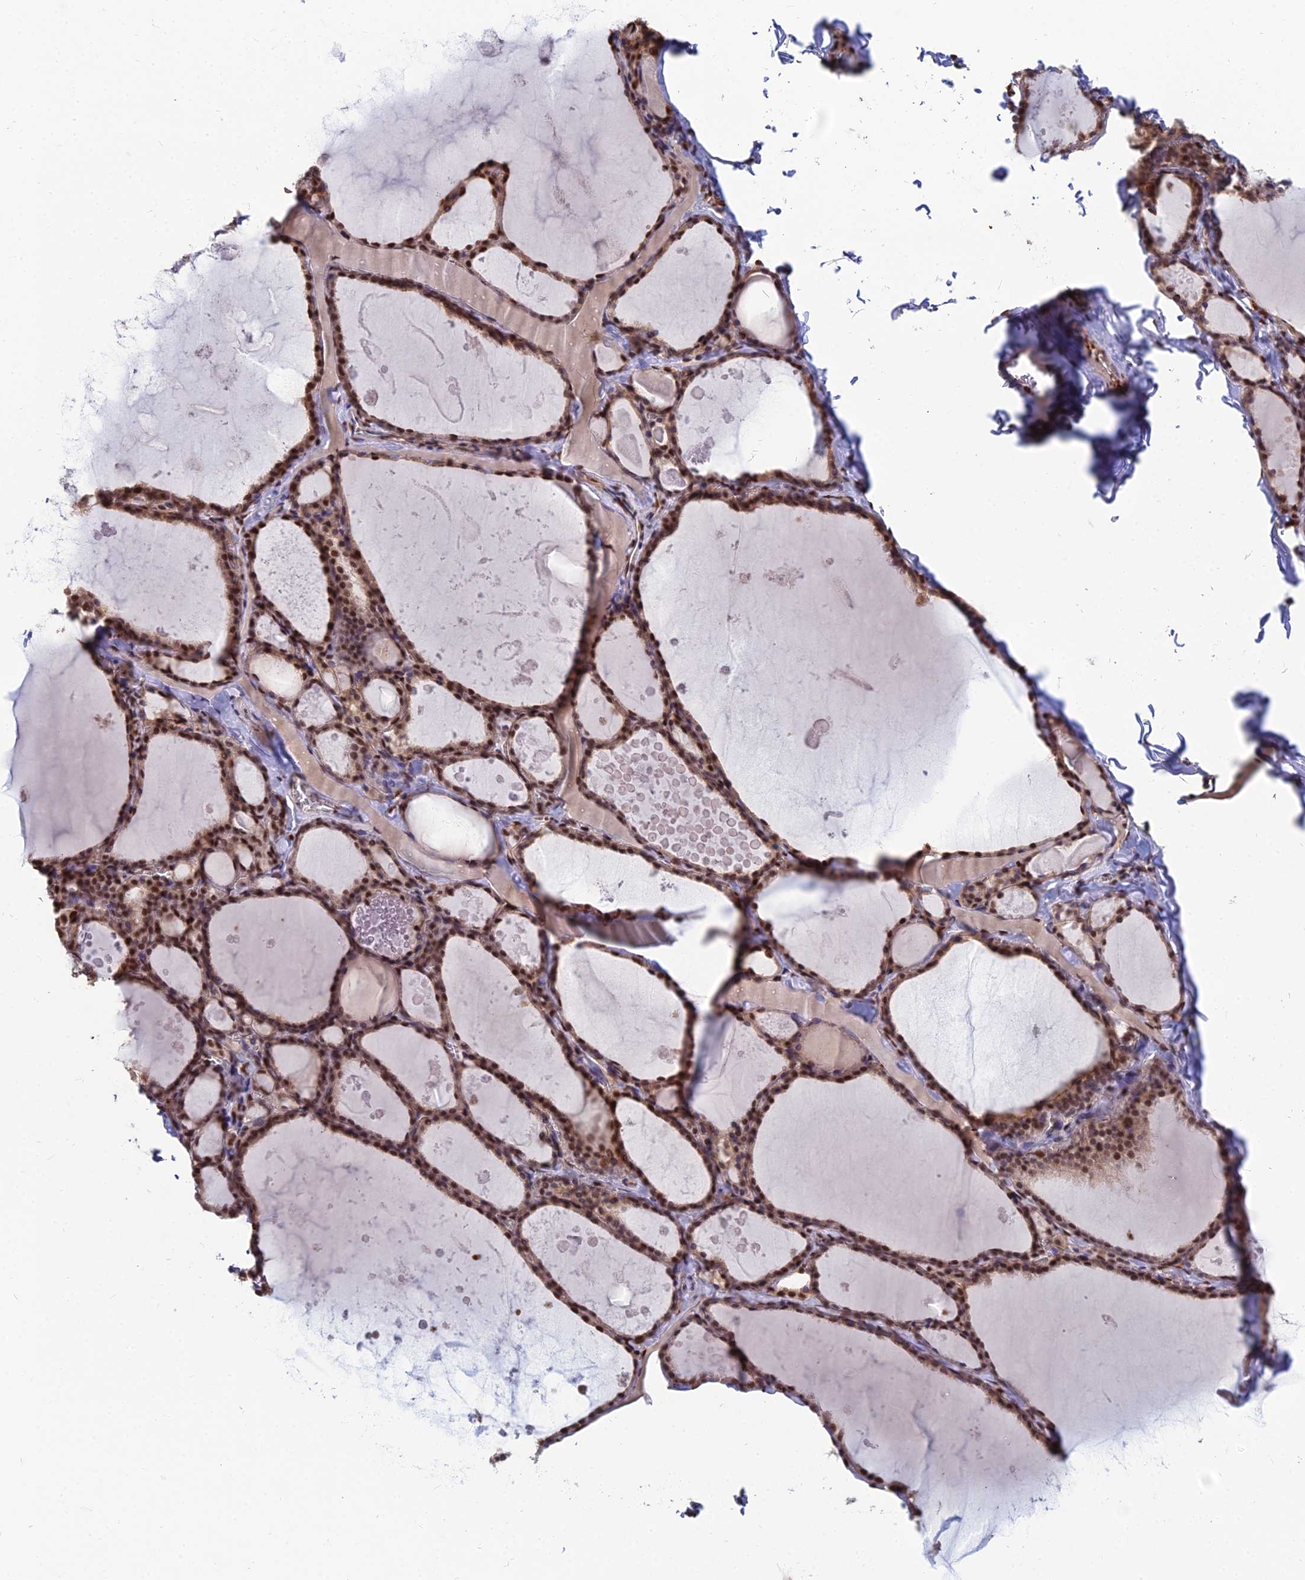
{"staining": {"intensity": "strong", "quantity": ">75%", "location": "nuclear"}, "tissue": "thyroid gland", "cell_type": "Glandular cells", "image_type": "normal", "snomed": [{"axis": "morphology", "description": "Normal tissue, NOS"}, {"axis": "topography", "description": "Thyroid gland"}], "caption": "DAB immunohistochemical staining of benign thyroid gland reveals strong nuclear protein positivity in about >75% of glandular cells. Nuclei are stained in blue.", "gene": "DNPEP", "patient": {"sex": "male", "age": 56}}